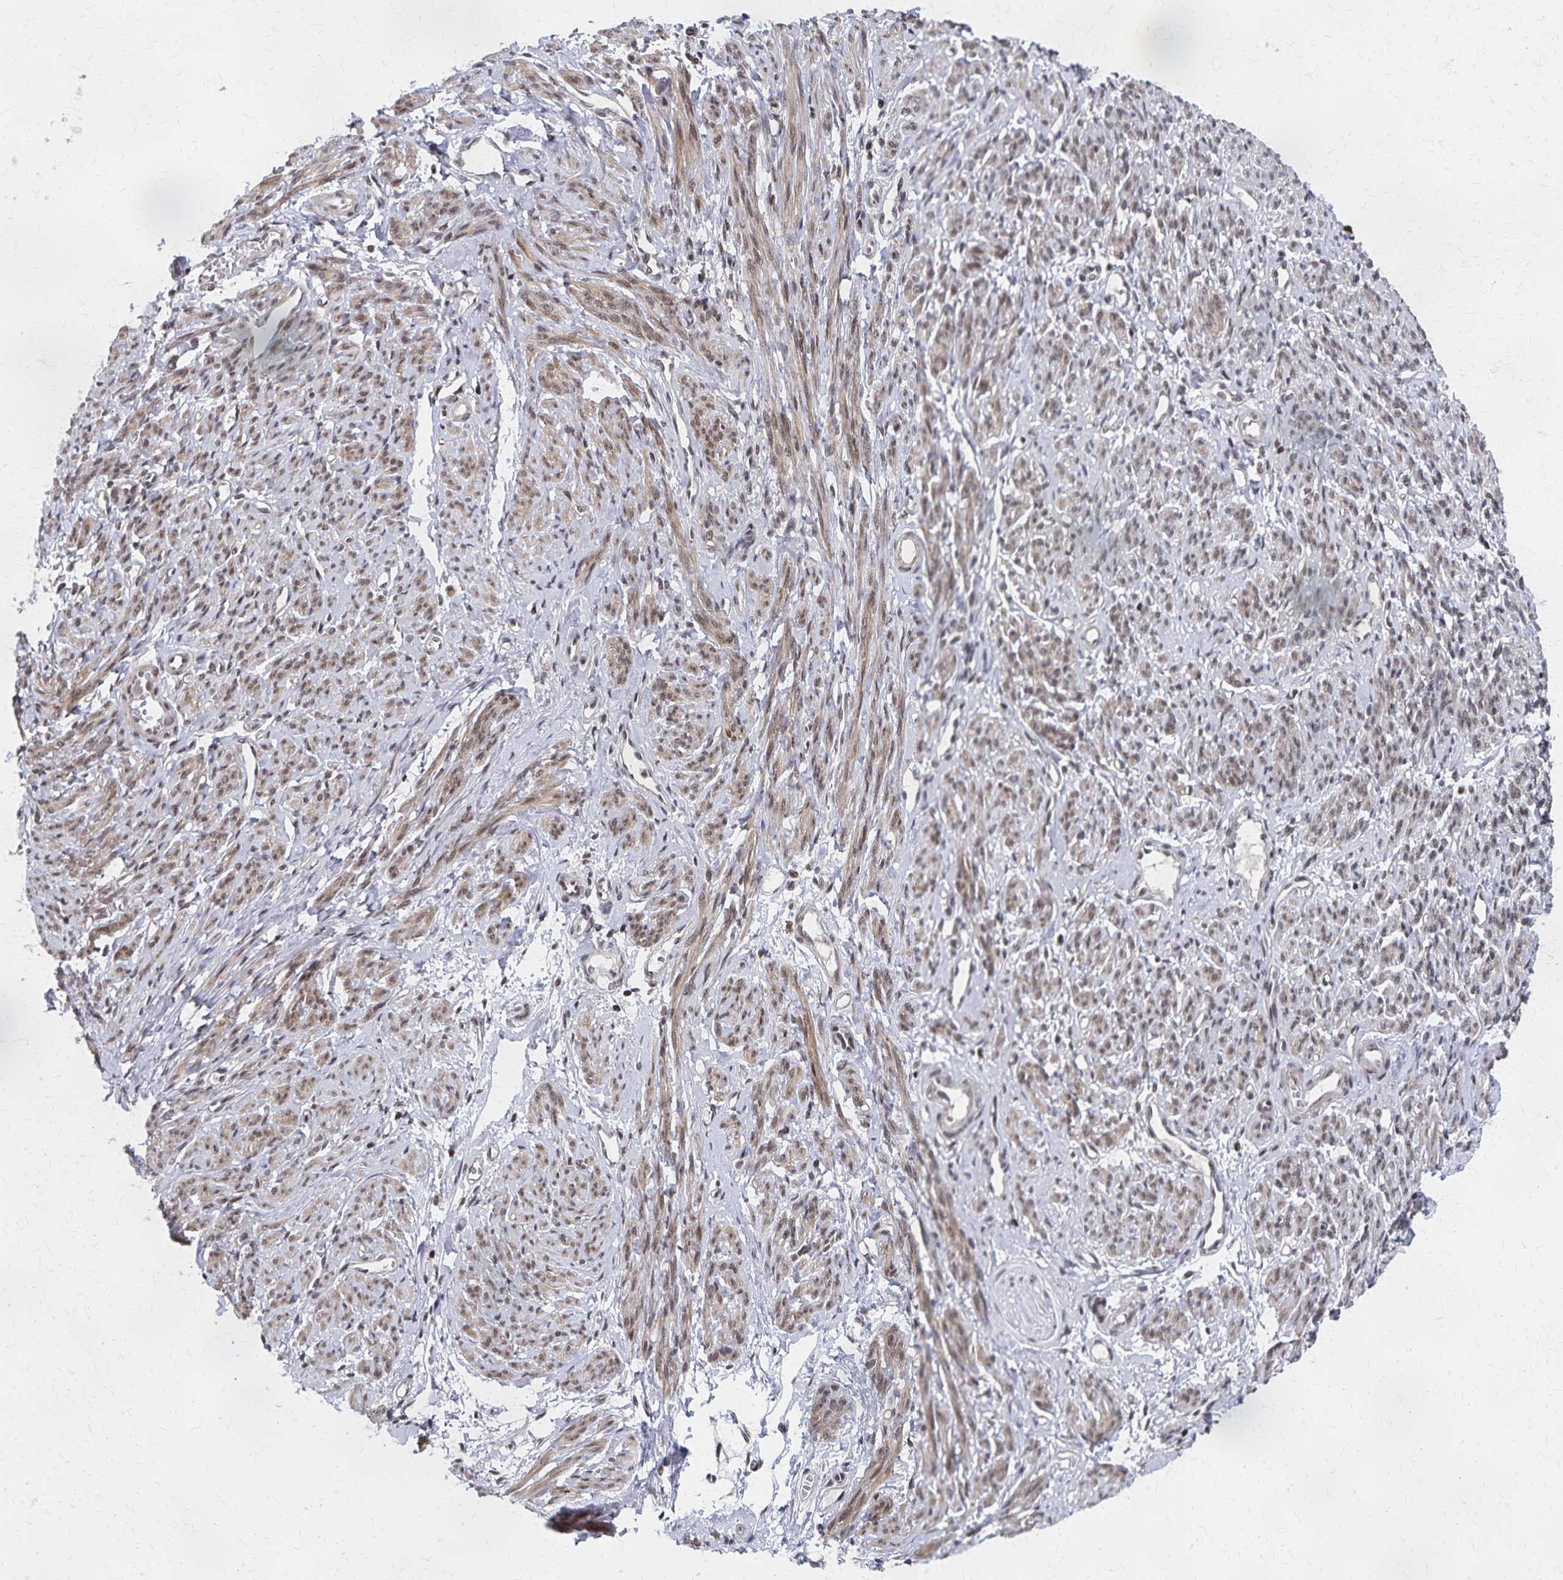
{"staining": {"intensity": "moderate", "quantity": ">75%", "location": "cytoplasmic/membranous,nuclear"}, "tissue": "smooth muscle", "cell_type": "Smooth muscle cells", "image_type": "normal", "snomed": [{"axis": "morphology", "description": "Normal tissue, NOS"}, {"axis": "topography", "description": "Smooth muscle"}], "caption": "This micrograph exhibits immunohistochemistry staining of normal smooth muscle, with medium moderate cytoplasmic/membranous,nuclear positivity in approximately >75% of smooth muscle cells.", "gene": "GTF2B", "patient": {"sex": "female", "age": 65}}